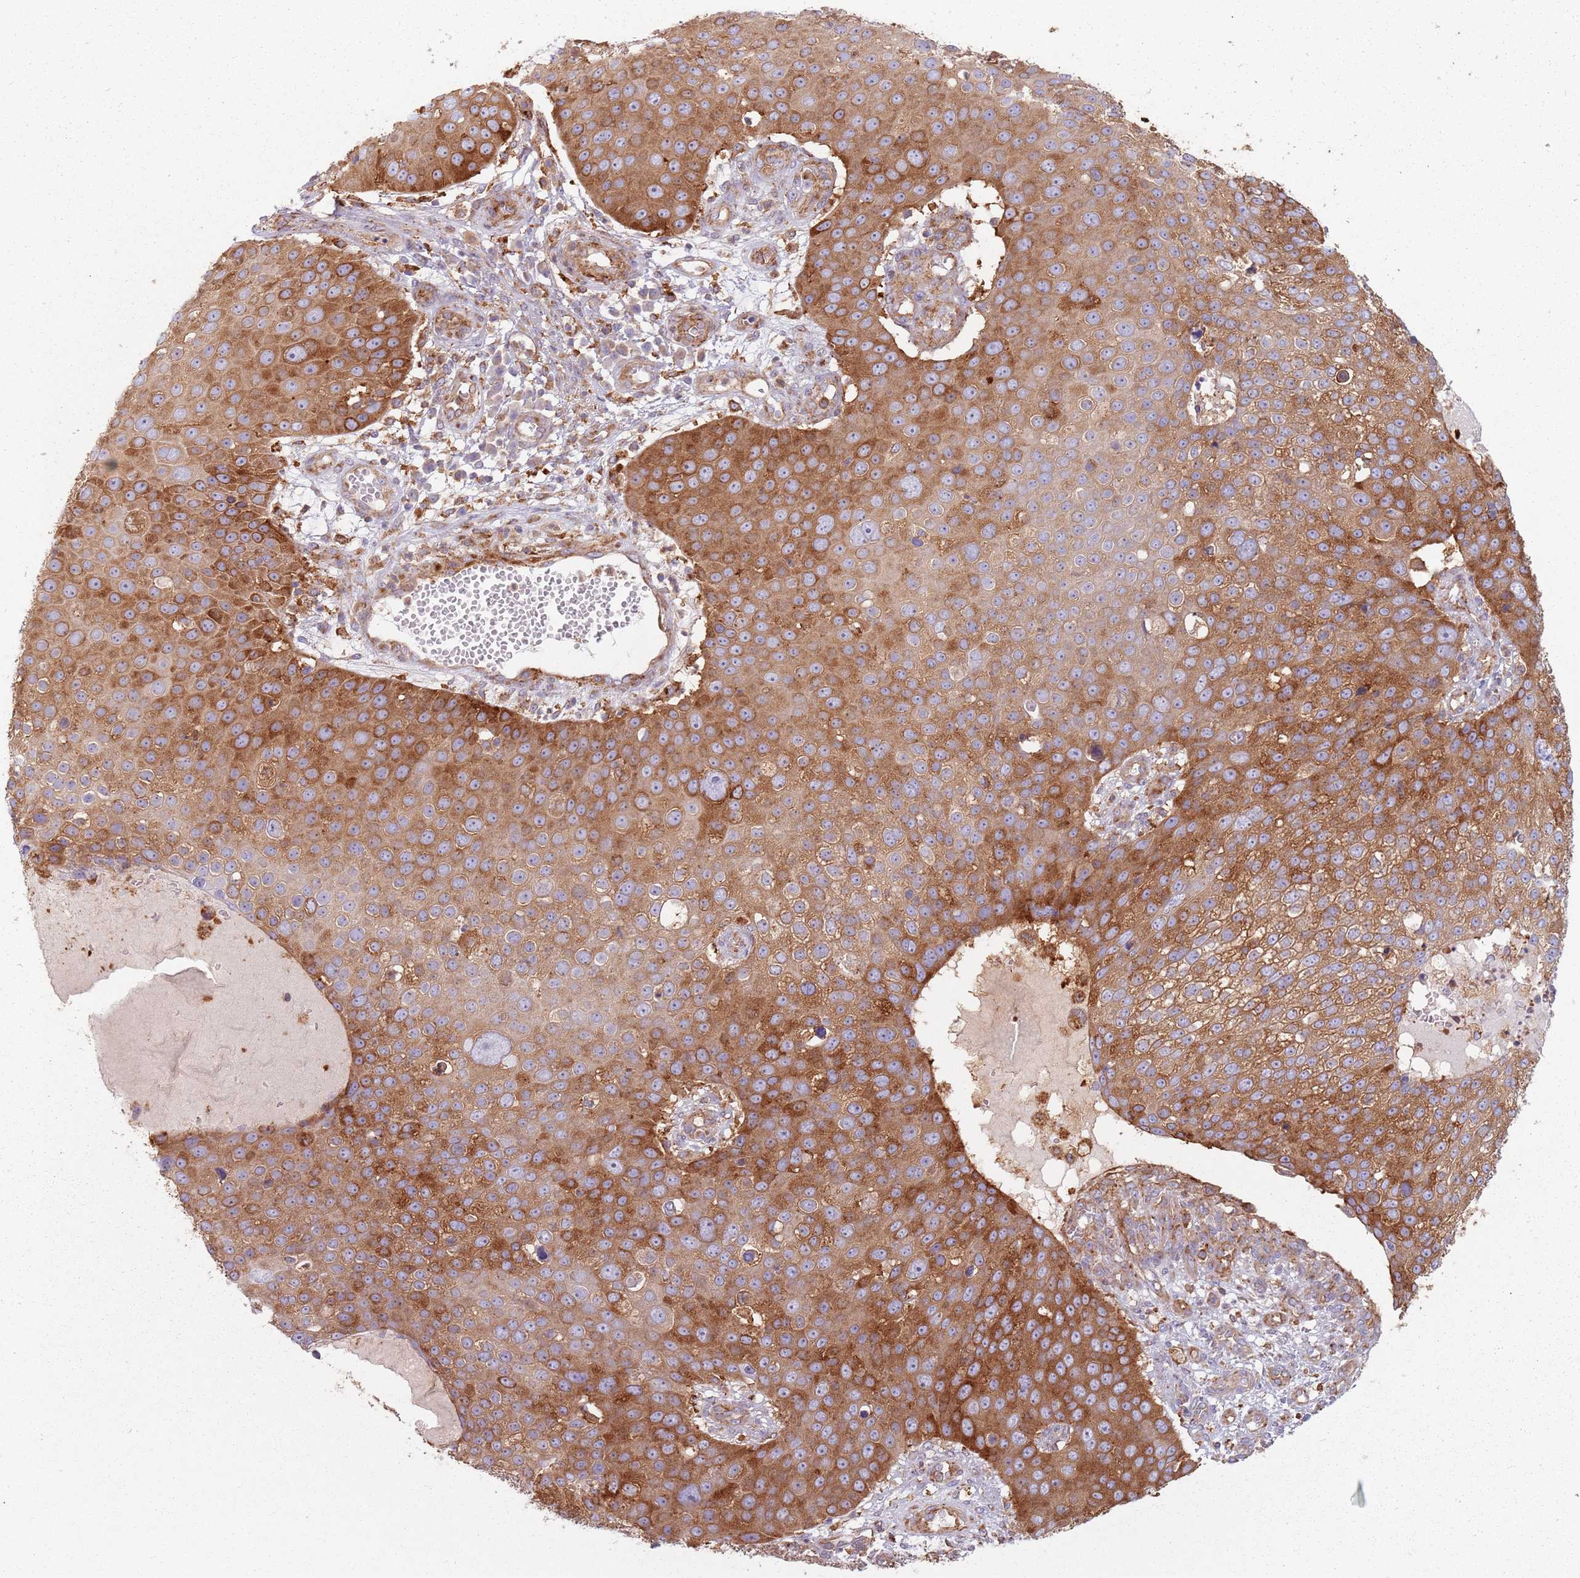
{"staining": {"intensity": "strong", "quantity": "25%-75%", "location": "cytoplasmic/membranous"}, "tissue": "skin cancer", "cell_type": "Tumor cells", "image_type": "cancer", "snomed": [{"axis": "morphology", "description": "Squamous cell carcinoma, NOS"}, {"axis": "topography", "description": "Skin"}], "caption": "Immunohistochemical staining of human skin squamous cell carcinoma demonstrates high levels of strong cytoplasmic/membranous expression in about 25%-75% of tumor cells. Using DAB (3,3'-diaminobenzidine) (brown) and hematoxylin (blue) stains, captured at high magnification using brightfield microscopy.", "gene": "TPD52L2", "patient": {"sex": "male", "age": 71}}